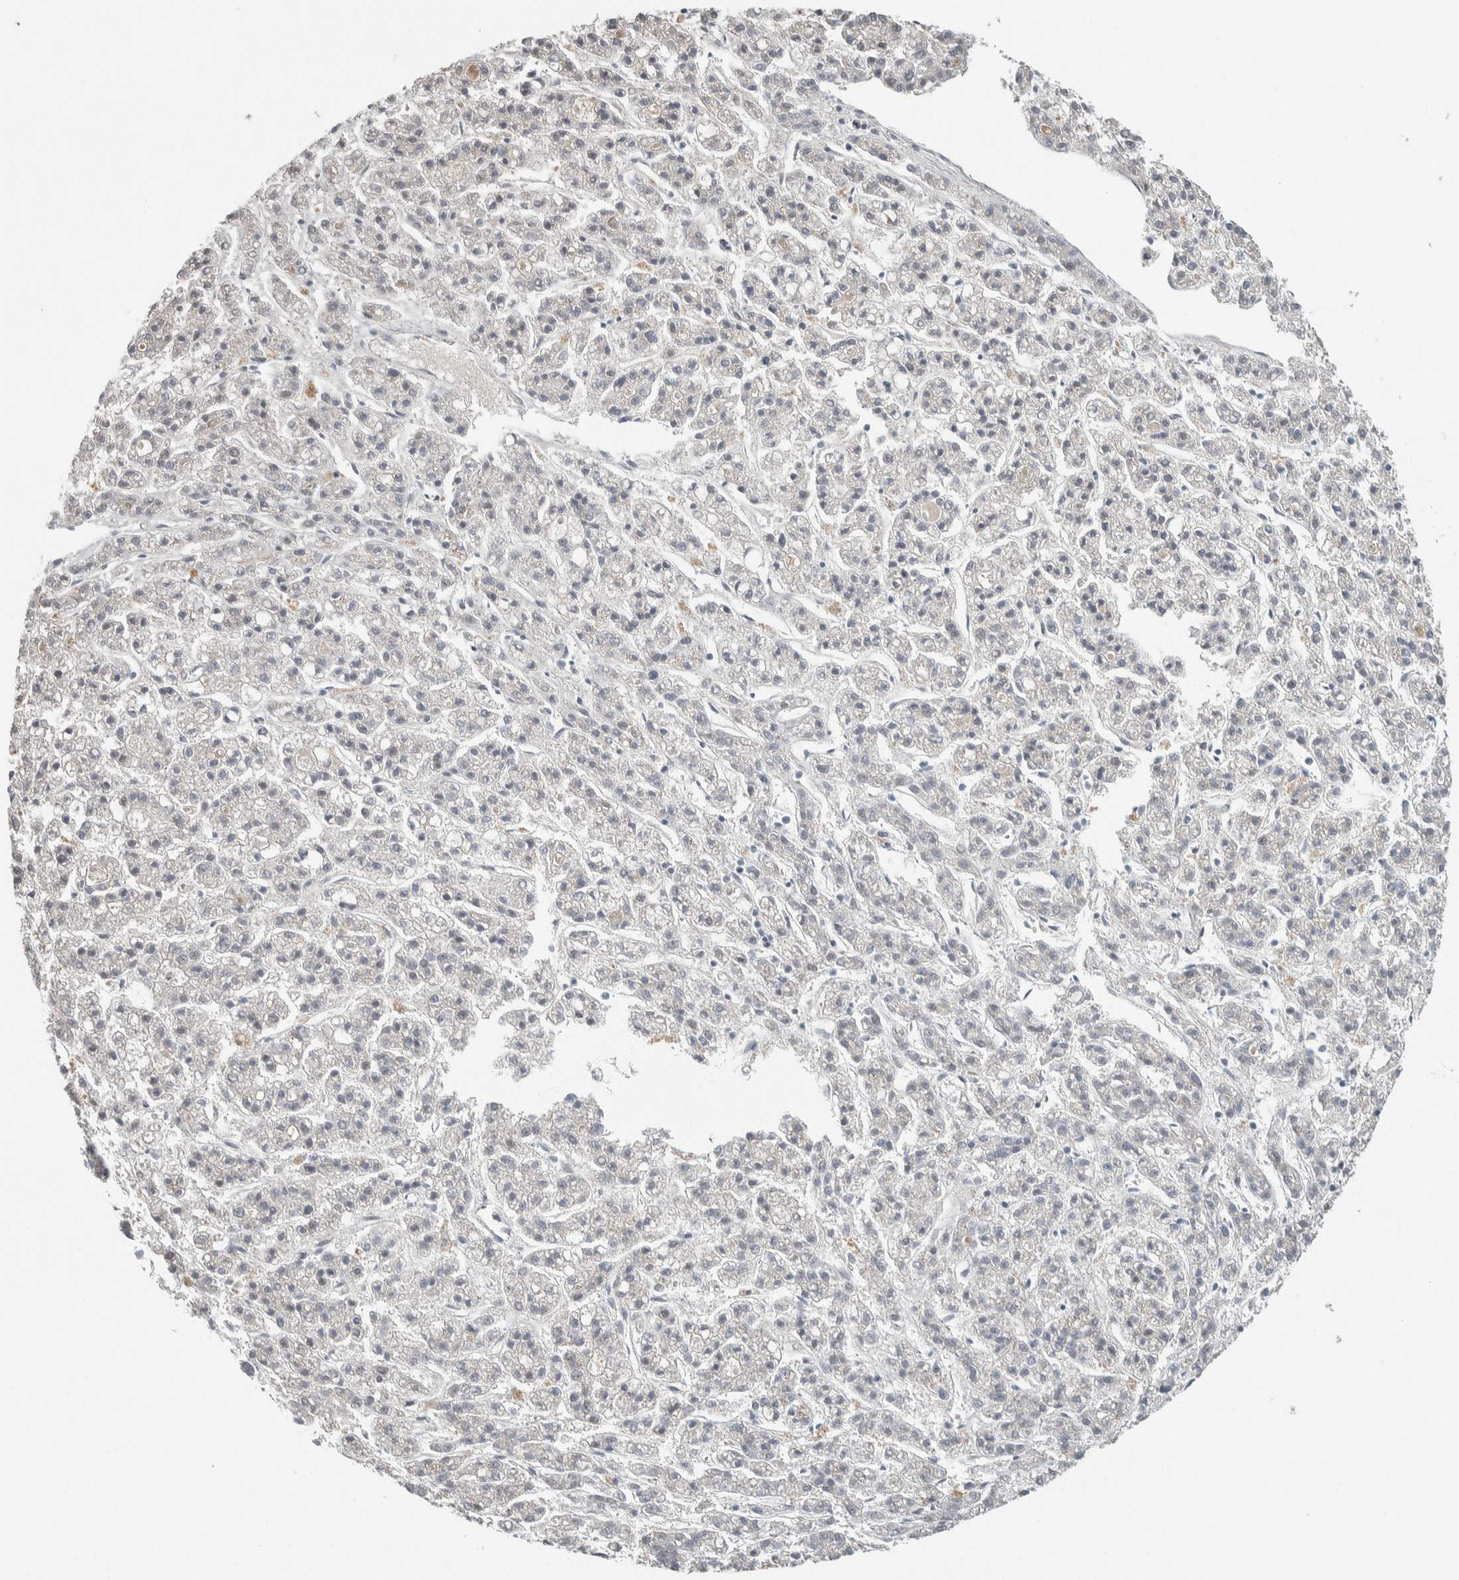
{"staining": {"intensity": "negative", "quantity": "none", "location": "none"}, "tissue": "liver cancer", "cell_type": "Tumor cells", "image_type": "cancer", "snomed": [{"axis": "morphology", "description": "Carcinoma, Hepatocellular, NOS"}, {"axis": "topography", "description": "Liver"}], "caption": "IHC of hepatocellular carcinoma (liver) reveals no positivity in tumor cells.", "gene": "SCN2A", "patient": {"sex": "male", "age": 70}}